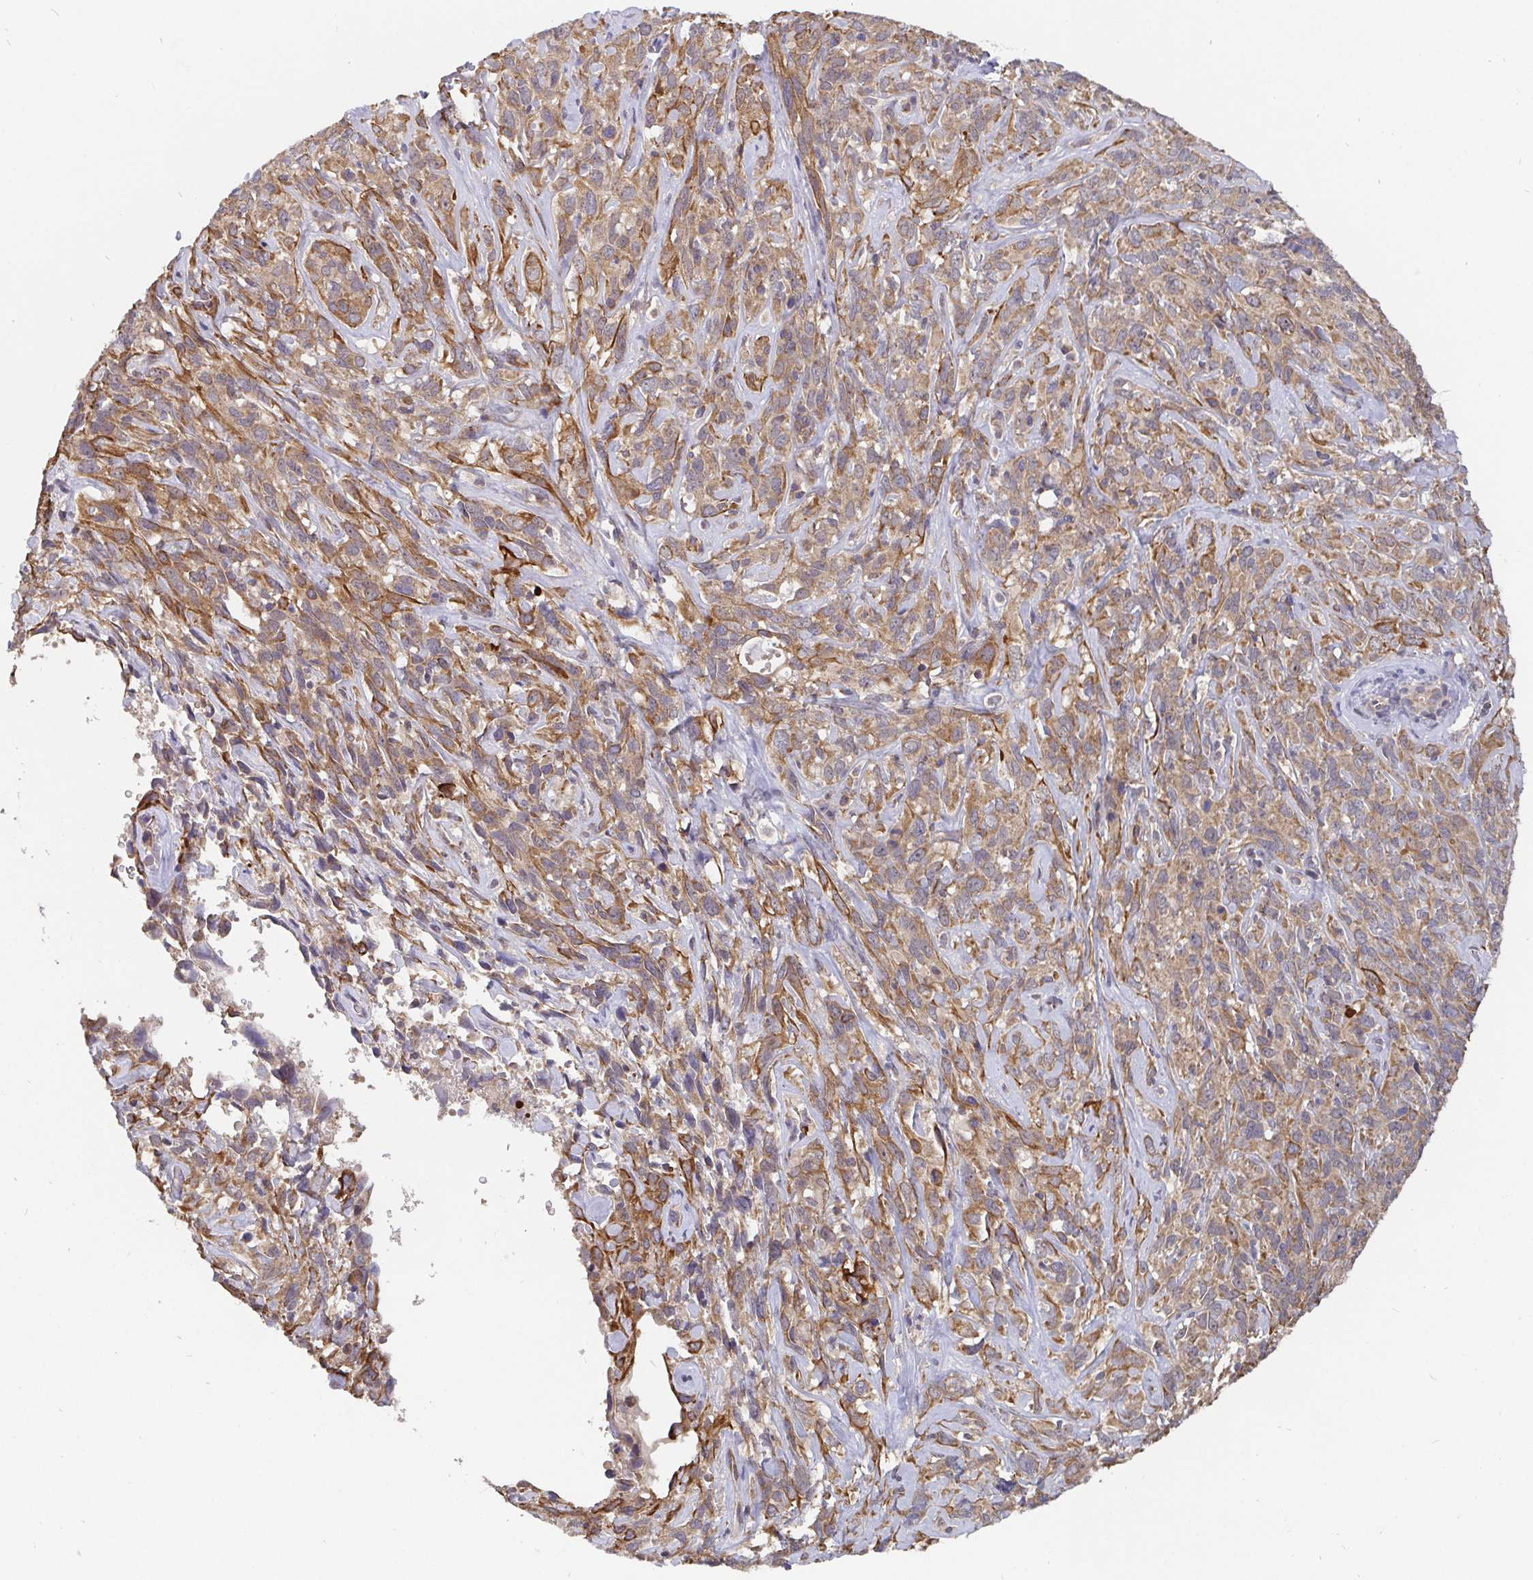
{"staining": {"intensity": "moderate", "quantity": ">75%", "location": "cytoplasmic/membranous"}, "tissue": "cervical cancer", "cell_type": "Tumor cells", "image_type": "cancer", "snomed": [{"axis": "morphology", "description": "Normal tissue, NOS"}, {"axis": "morphology", "description": "Squamous cell carcinoma, NOS"}, {"axis": "topography", "description": "Cervix"}], "caption": "Moderate cytoplasmic/membranous staining is identified in approximately >75% of tumor cells in cervical squamous cell carcinoma. (DAB = brown stain, brightfield microscopy at high magnification).", "gene": "PDF", "patient": {"sex": "female", "age": 51}}